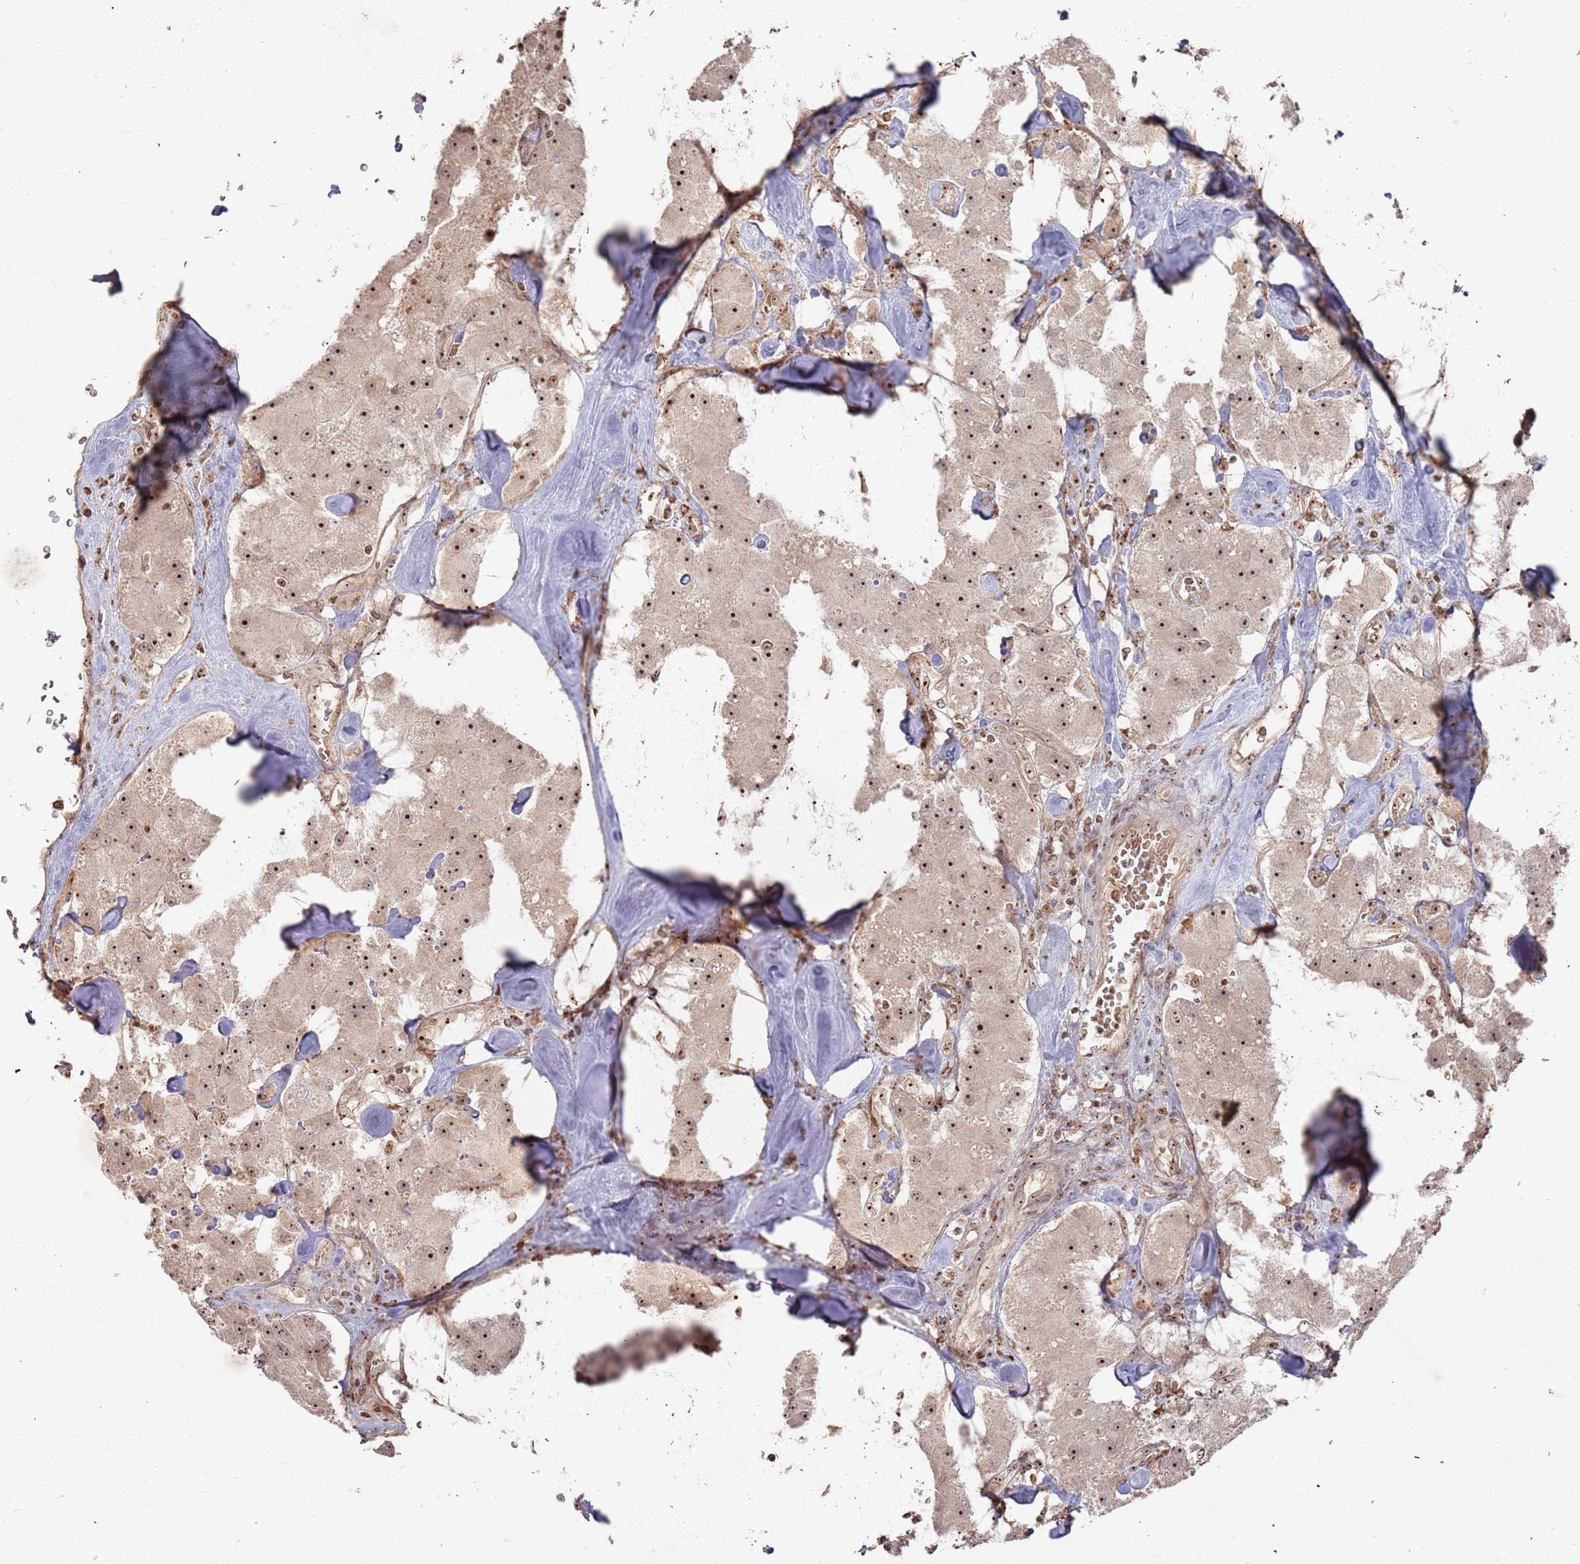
{"staining": {"intensity": "strong", "quantity": ">75%", "location": "nuclear"}, "tissue": "carcinoid", "cell_type": "Tumor cells", "image_type": "cancer", "snomed": [{"axis": "morphology", "description": "Carcinoid, malignant, NOS"}, {"axis": "topography", "description": "Pancreas"}], "caption": "A high amount of strong nuclear staining is appreciated in about >75% of tumor cells in carcinoid tissue. (brown staining indicates protein expression, while blue staining denotes nuclei).", "gene": "UTP11", "patient": {"sex": "male", "age": 41}}